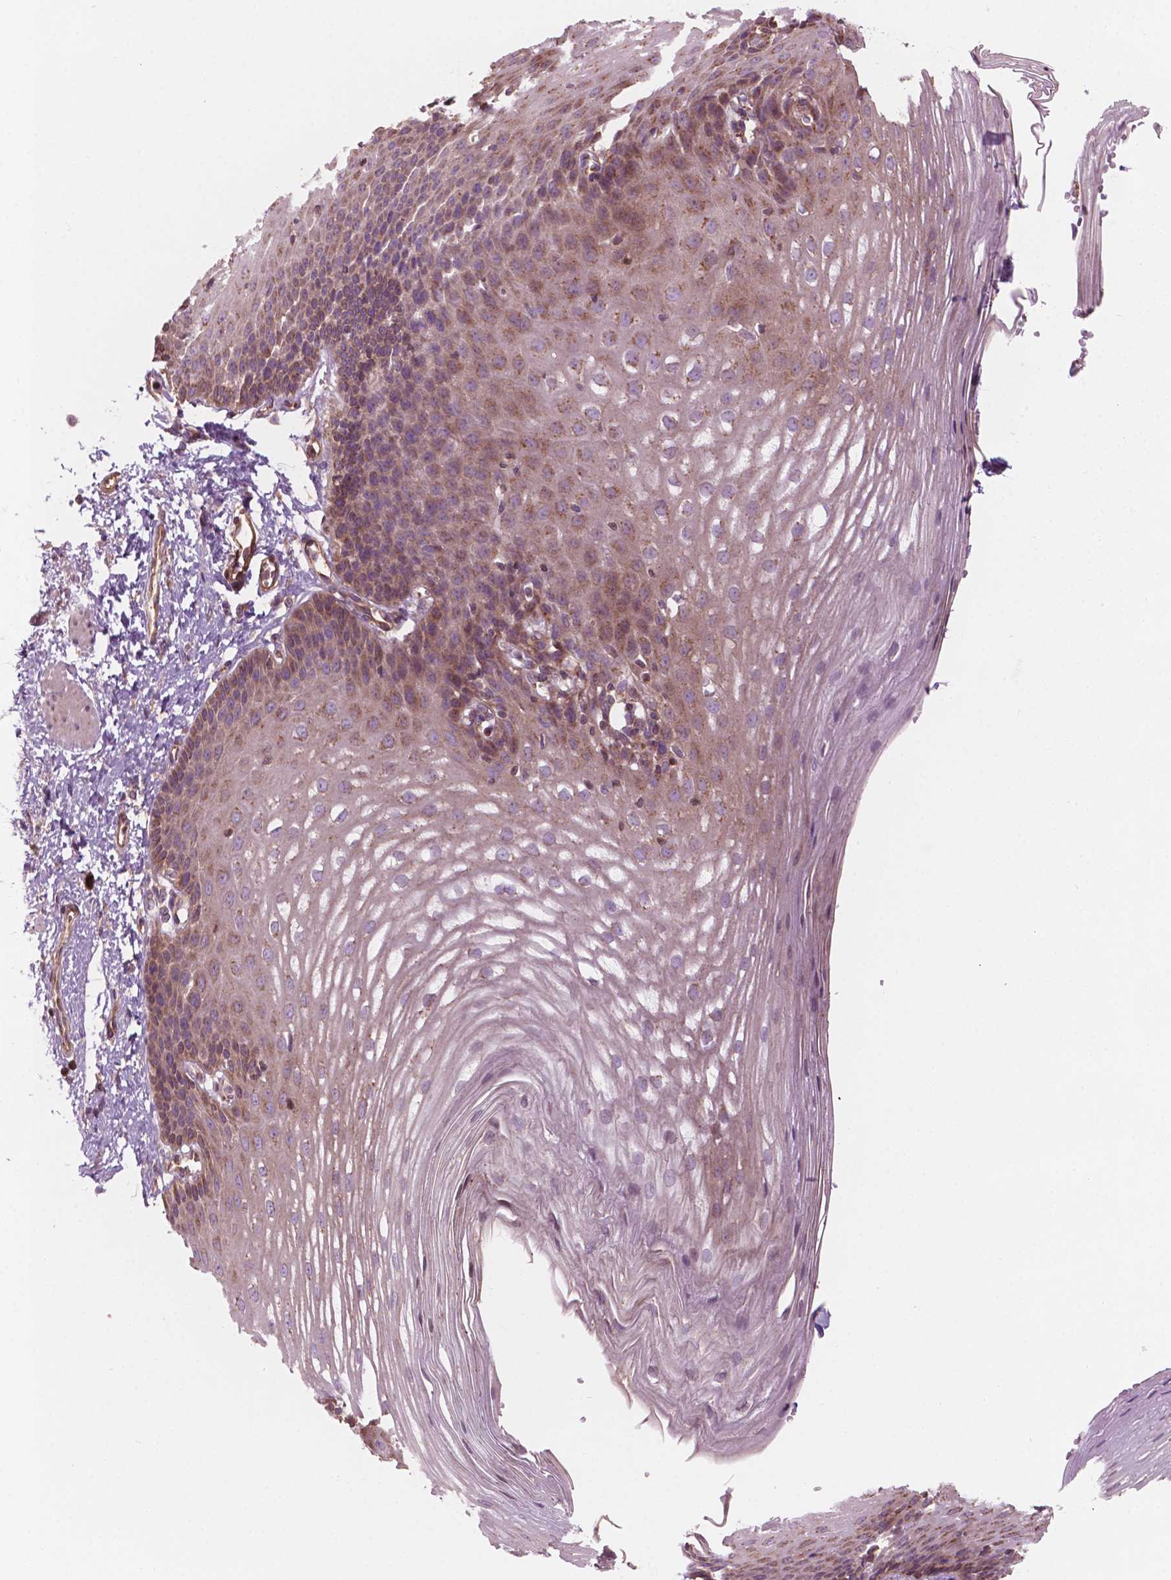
{"staining": {"intensity": "moderate", "quantity": "<25%", "location": "cytoplasmic/membranous"}, "tissue": "esophagus", "cell_type": "Squamous epithelial cells", "image_type": "normal", "snomed": [{"axis": "morphology", "description": "Normal tissue, NOS"}, {"axis": "topography", "description": "Esophagus"}], "caption": "This micrograph demonstrates unremarkable esophagus stained with IHC to label a protein in brown. The cytoplasmic/membranous of squamous epithelial cells show moderate positivity for the protein. Nuclei are counter-stained blue.", "gene": "SURF4", "patient": {"sex": "male", "age": 62}}